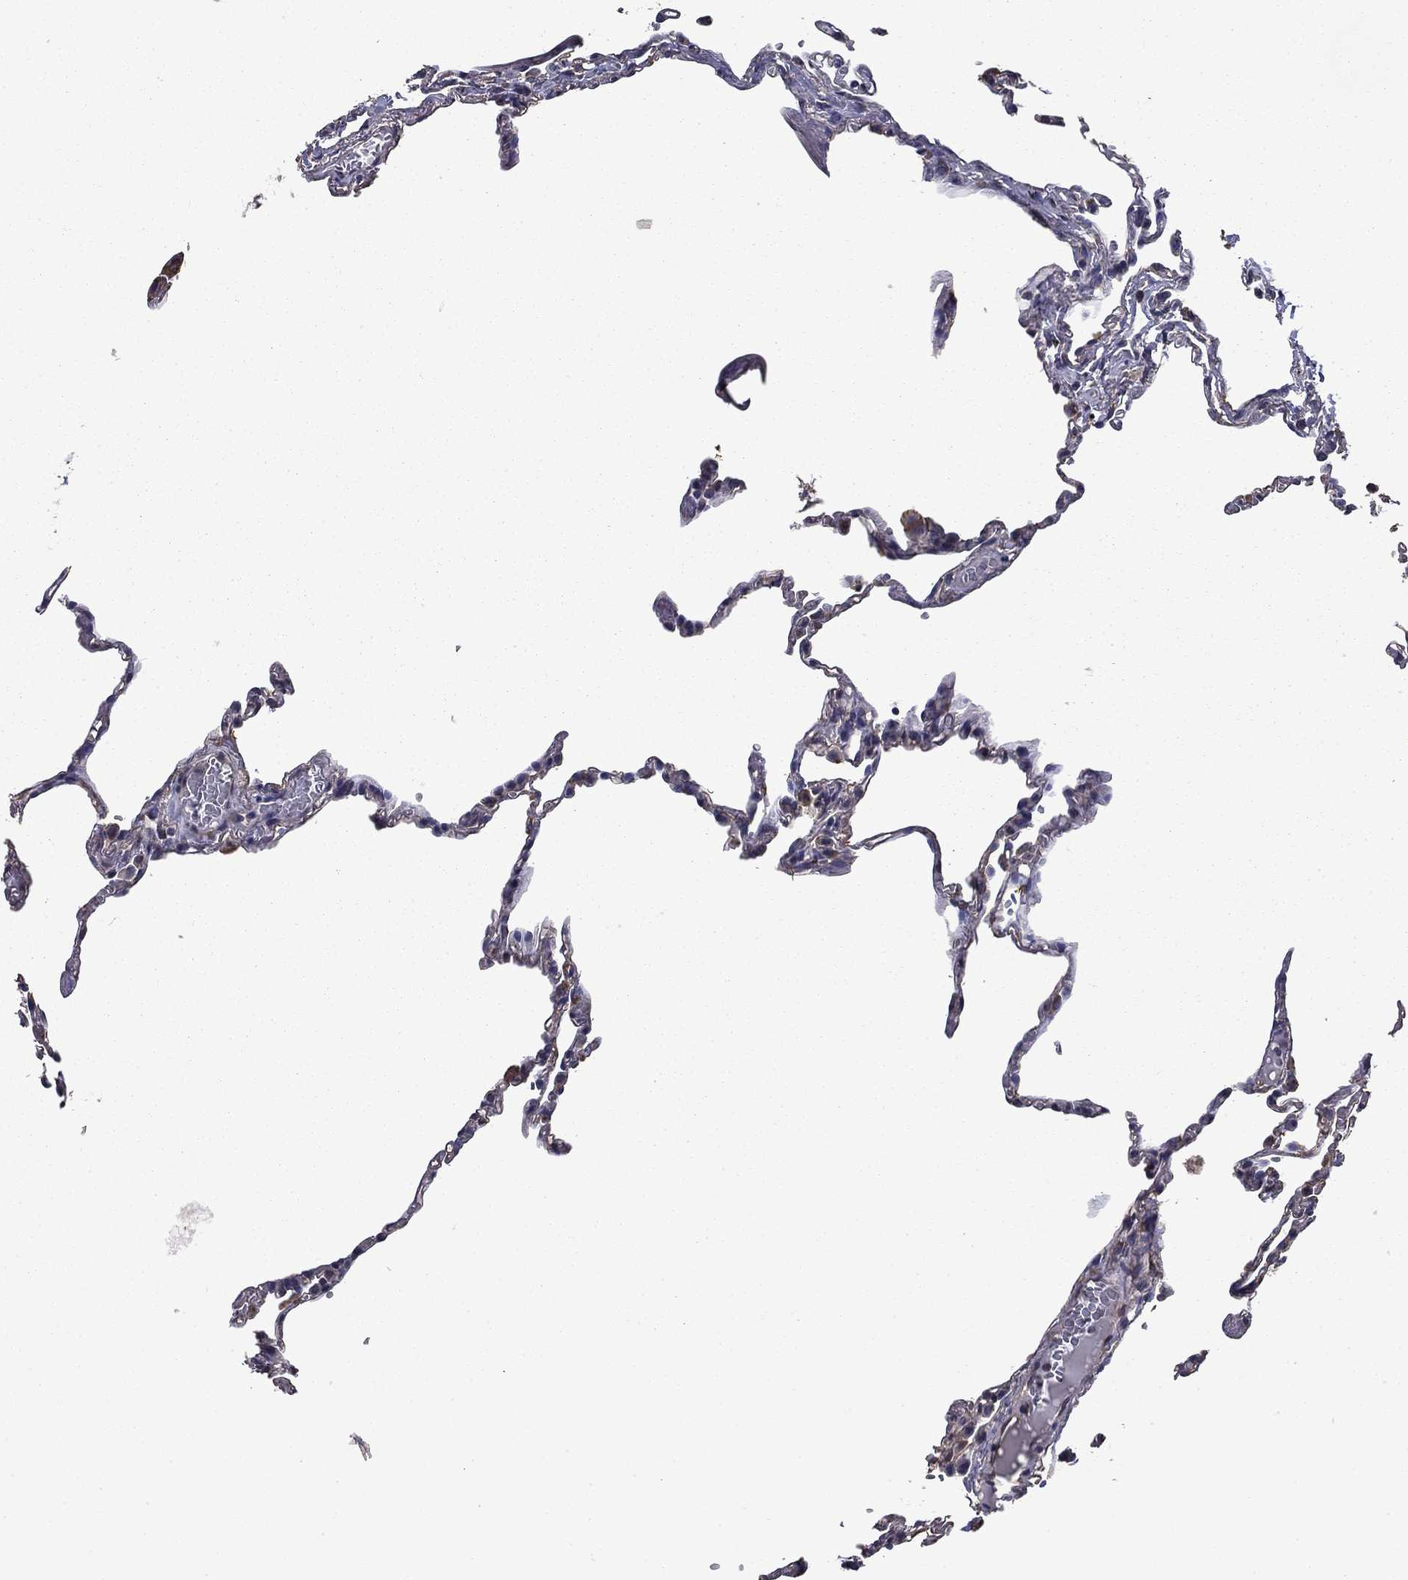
{"staining": {"intensity": "negative", "quantity": "none", "location": "none"}, "tissue": "lung", "cell_type": "Alveolar cells", "image_type": "normal", "snomed": [{"axis": "morphology", "description": "Normal tissue, NOS"}, {"axis": "topography", "description": "Lung"}], "caption": "Immunohistochemistry image of normal lung: lung stained with DAB exhibits no significant protein positivity in alveolar cells.", "gene": "MFAP3L", "patient": {"sex": "male", "age": 78}}